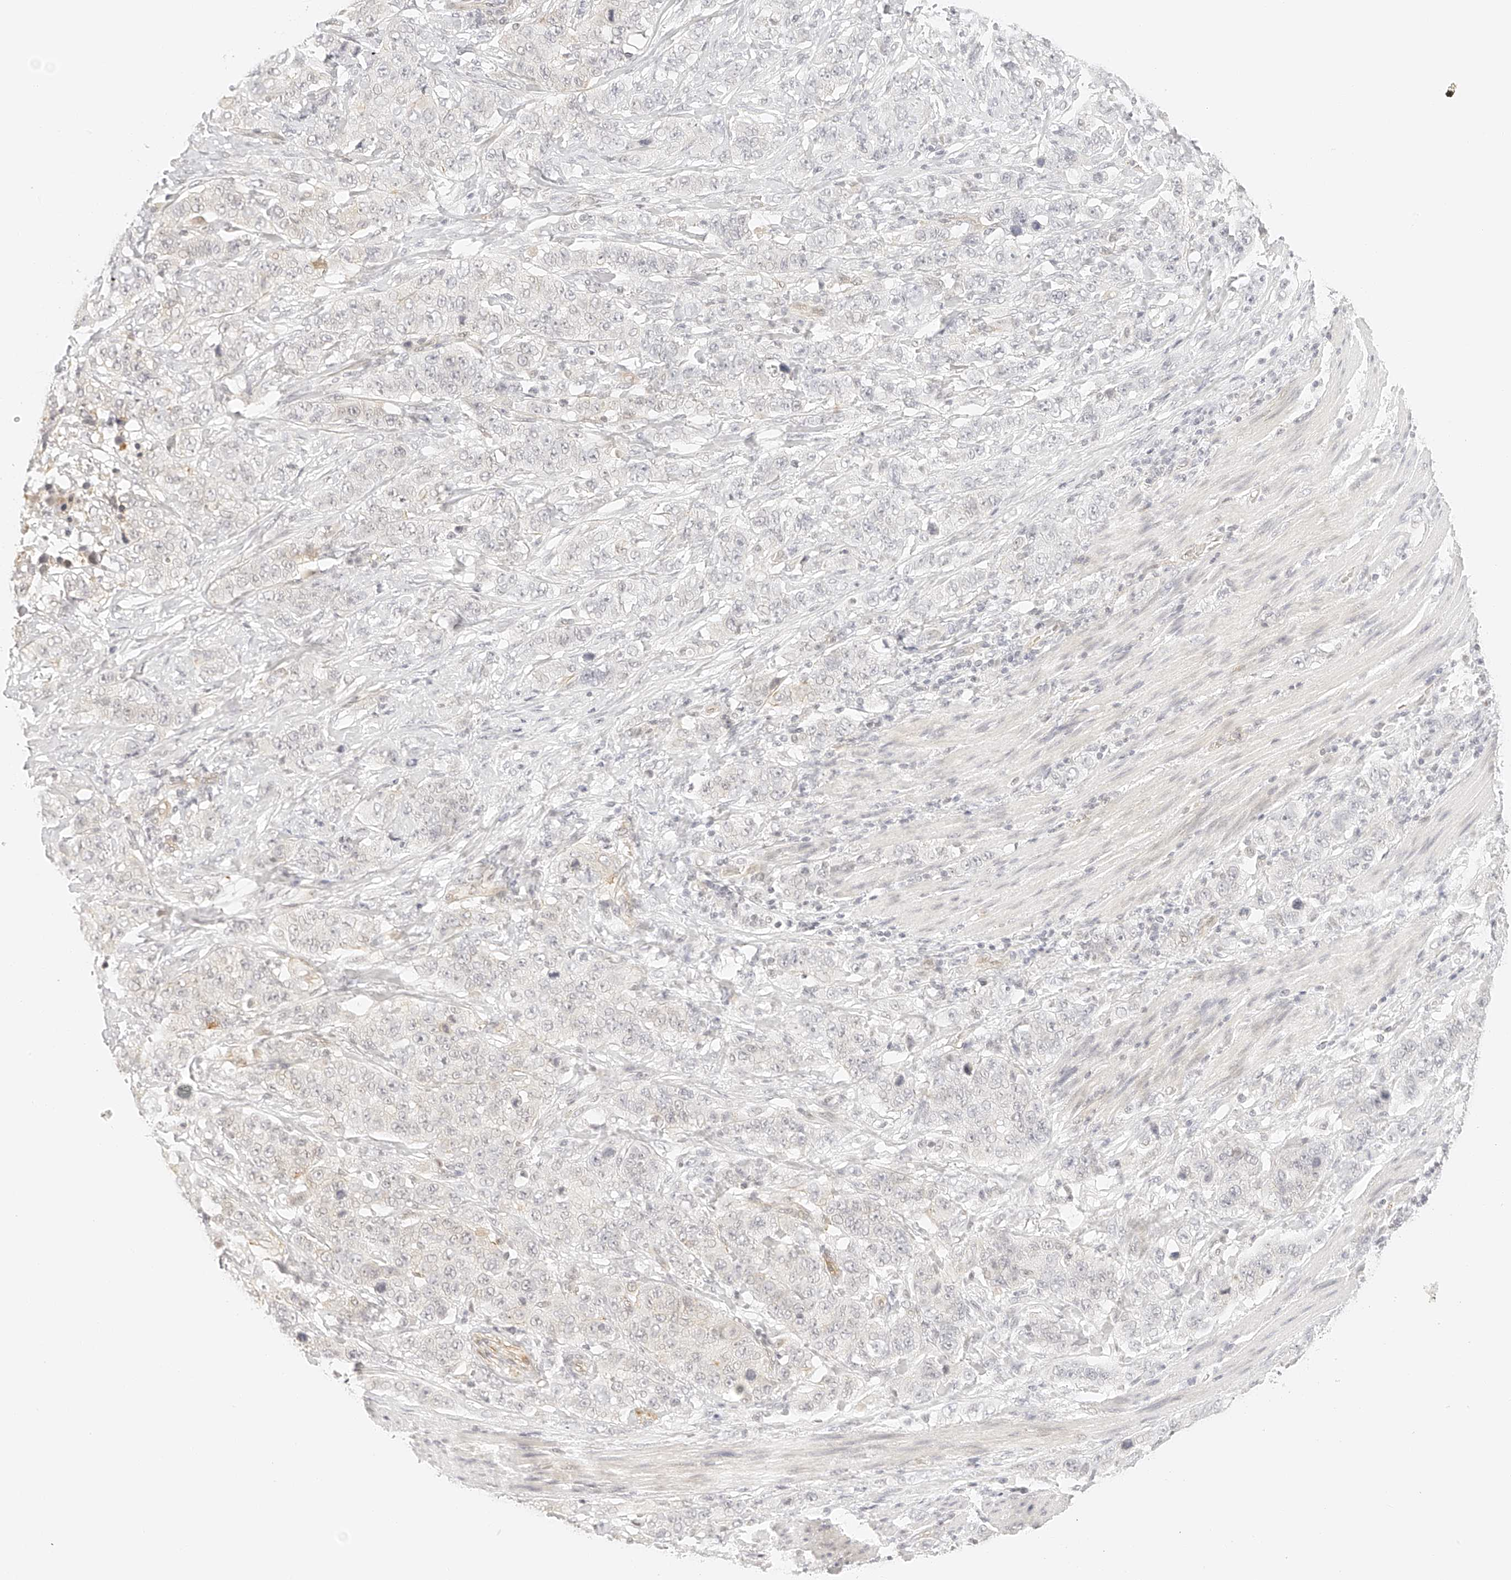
{"staining": {"intensity": "negative", "quantity": "none", "location": "none"}, "tissue": "stomach cancer", "cell_type": "Tumor cells", "image_type": "cancer", "snomed": [{"axis": "morphology", "description": "Adenocarcinoma, NOS"}, {"axis": "topography", "description": "Stomach"}], "caption": "The histopathology image exhibits no significant expression in tumor cells of stomach adenocarcinoma.", "gene": "ZFP69", "patient": {"sex": "male", "age": 48}}